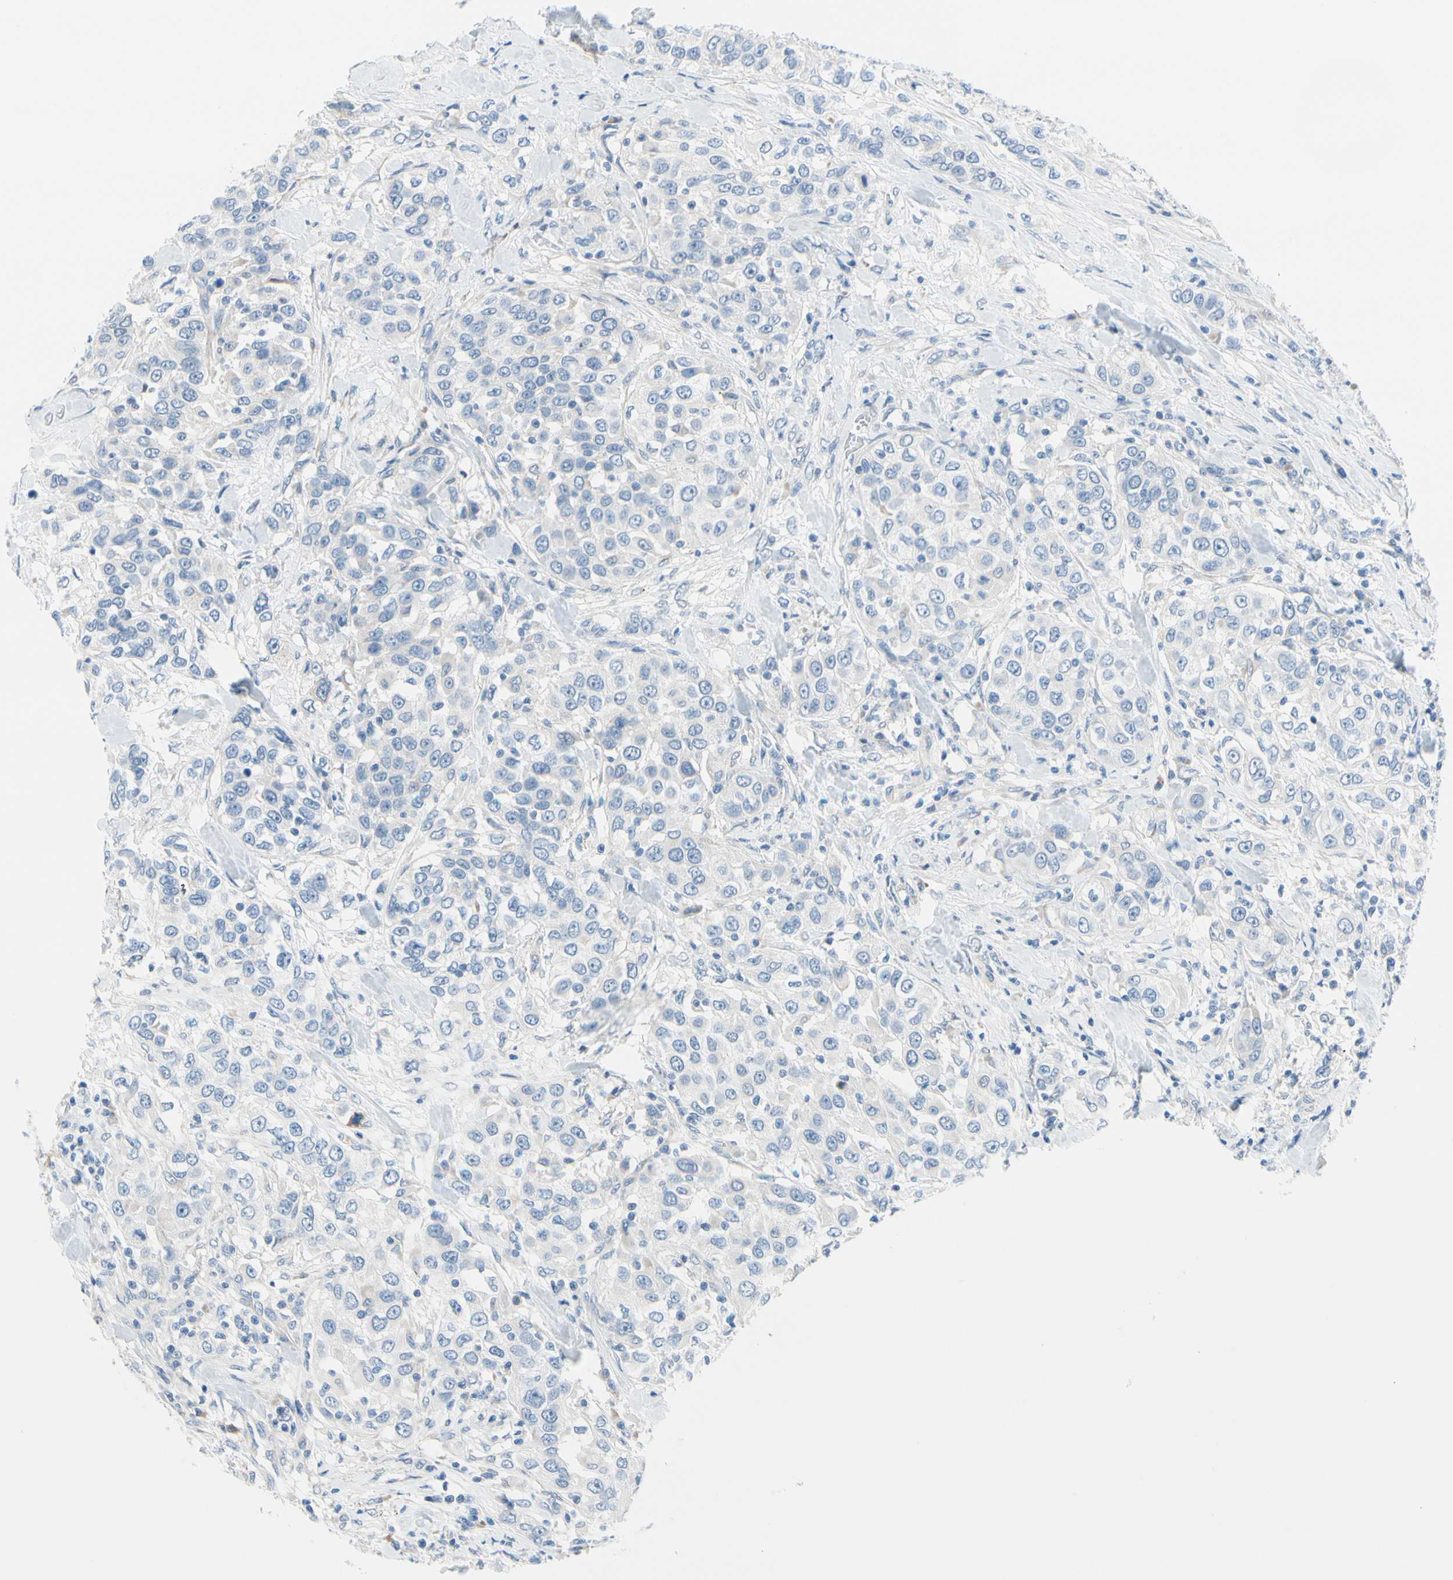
{"staining": {"intensity": "negative", "quantity": "none", "location": "none"}, "tissue": "urothelial cancer", "cell_type": "Tumor cells", "image_type": "cancer", "snomed": [{"axis": "morphology", "description": "Urothelial carcinoma, High grade"}, {"axis": "topography", "description": "Urinary bladder"}], "caption": "DAB immunohistochemical staining of urothelial cancer shows no significant positivity in tumor cells.", "gene": "FCER2", "patient": {"sex": "female", "age": 80}}